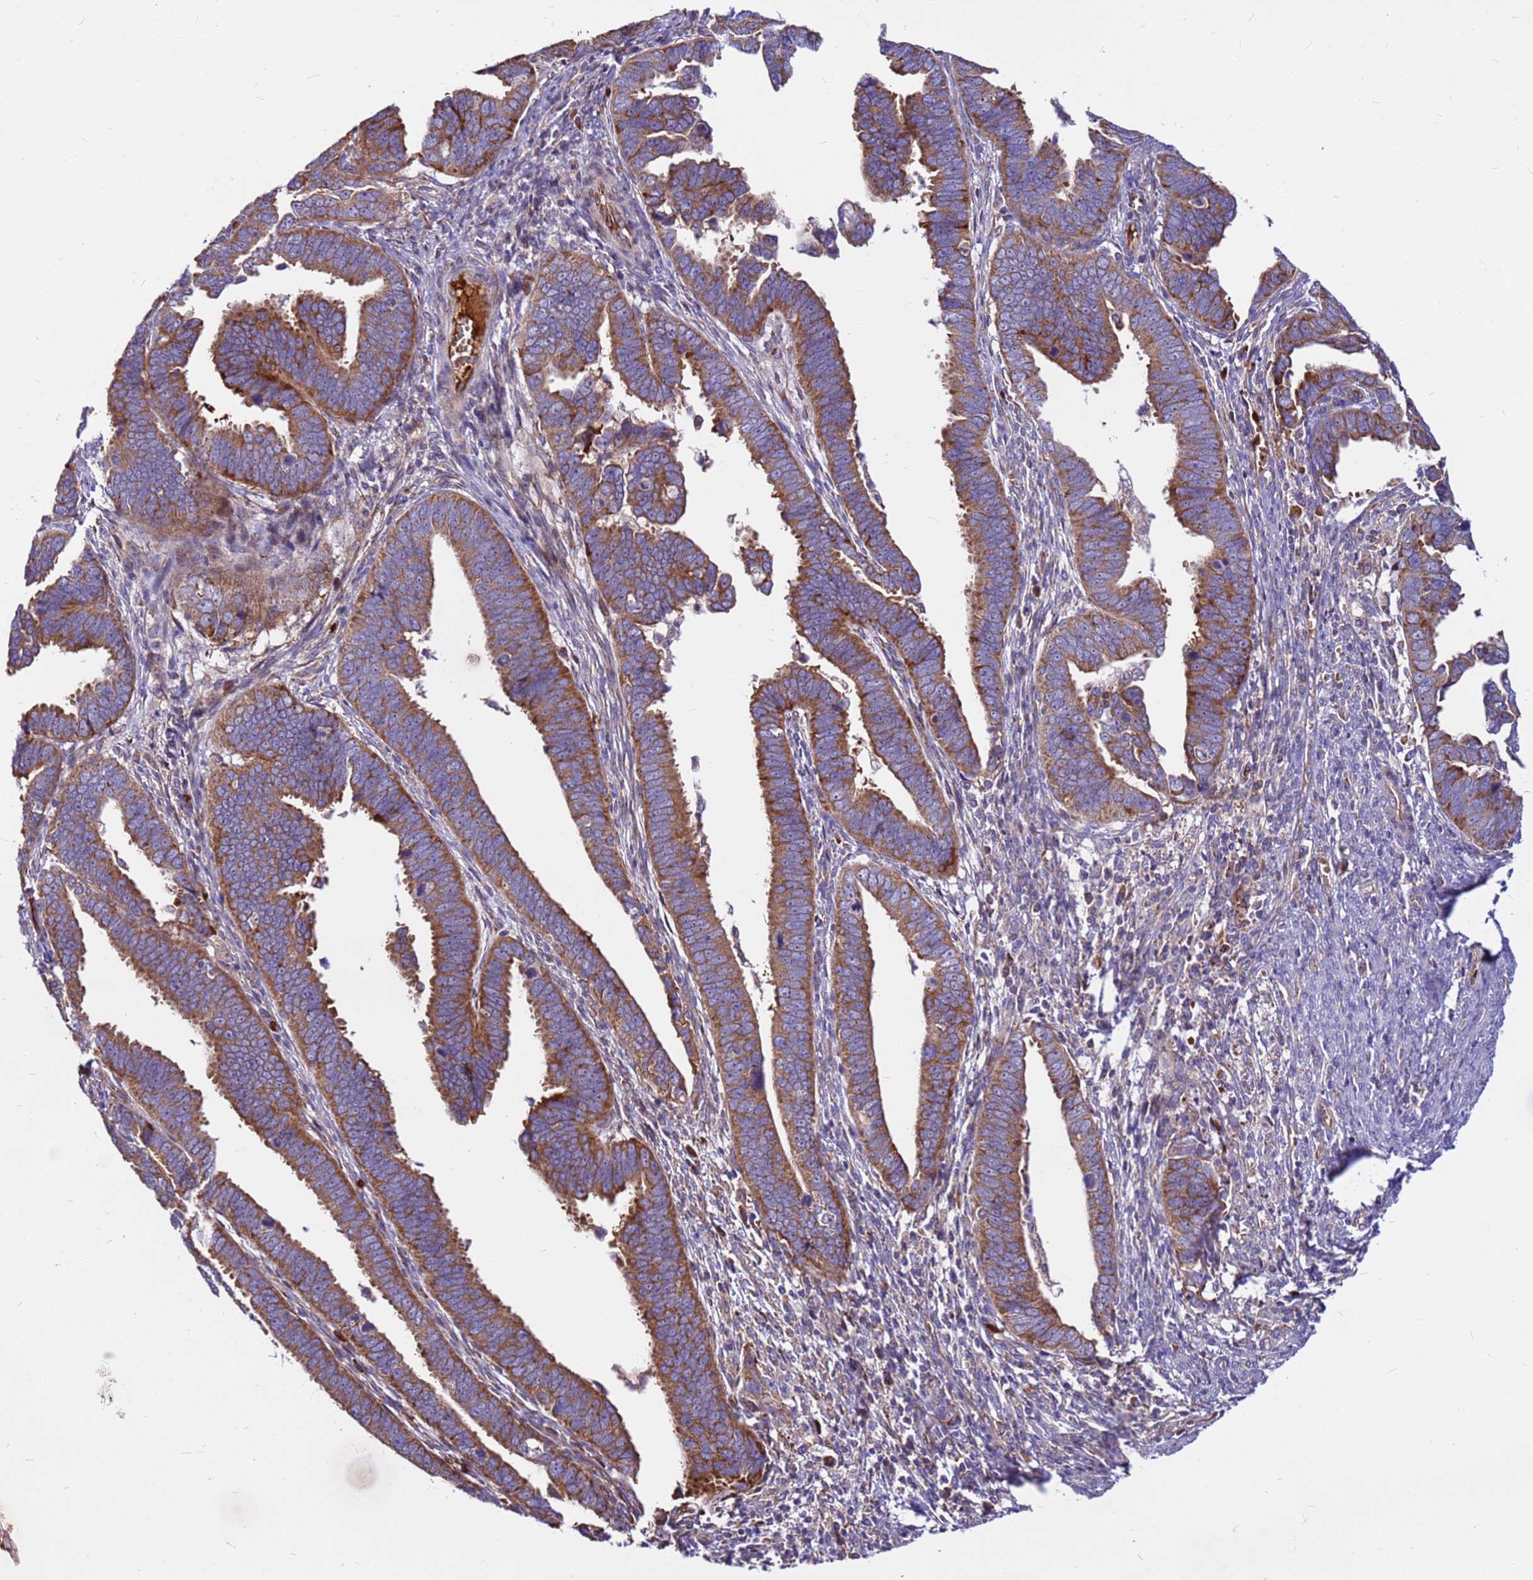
{"staining": {"intensity": "moderate", "quantity": ">75%", "location": "cytoplasmic/membranous"}, "tissue": "endometrial cancer", "cell_type": "Tumor cells", "image_type": "cancer", "snomed": [{"axis": "morphology", "description": "Adenocarcinoma, NOS"}, {"axis": "topography", "description": "Endometrium"}], "caption": "Adenocarcinoma (endometrial) stained for a protein reveals moderate cytoplasmic/membranous positivity in tumor cells.", "gene": "ZNF669", "patient": {"sex": "female", "age": 75}}